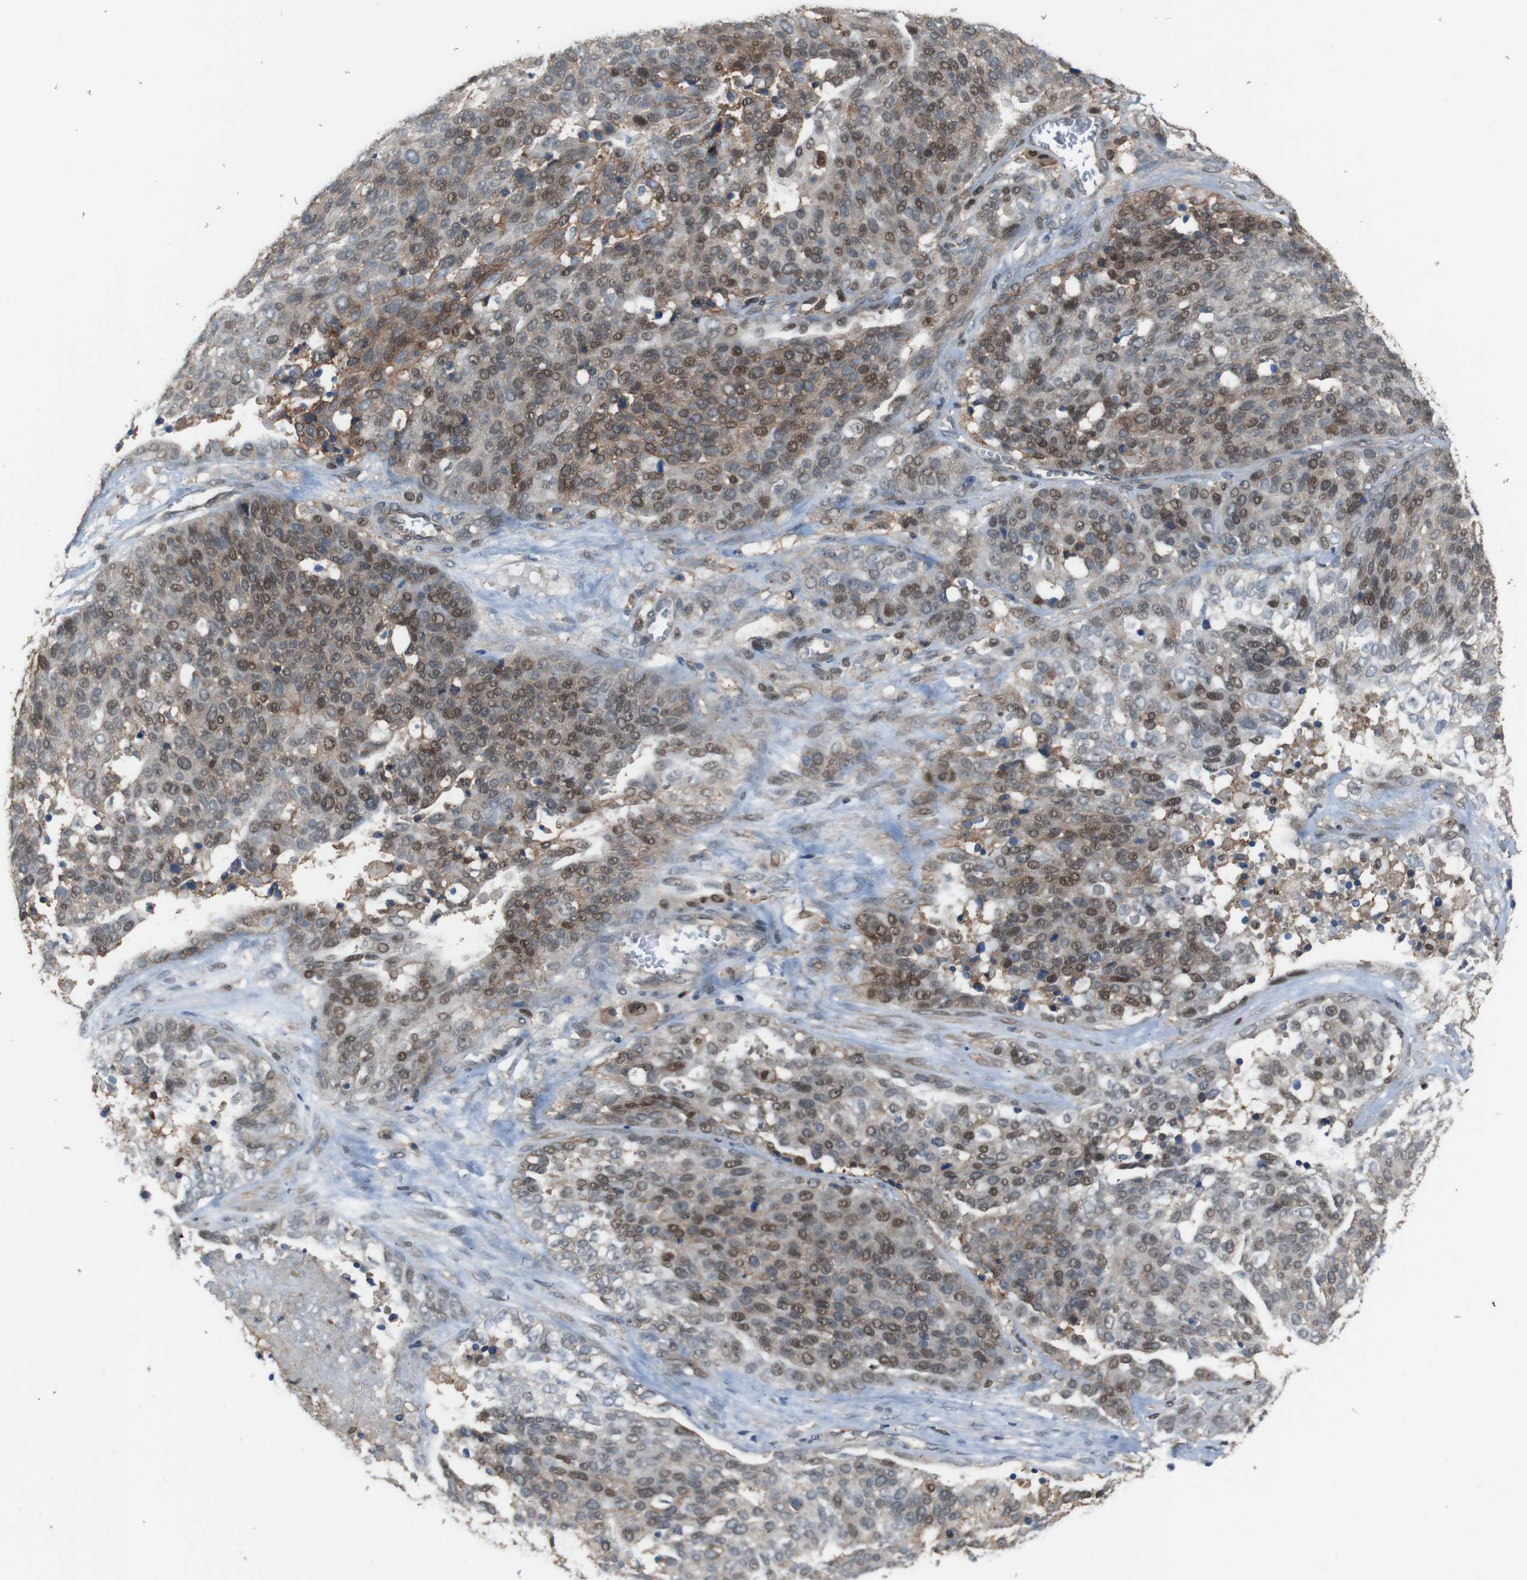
{"staining": {"intensity": "weak", "quantity": "25%-75%", "location": "nuclear"}, "tissue": "ovarian cancer", "cell_type": "Tumor cells", "image_type": "cancer", "snomed": [{"axis": "morphology", "description": "Cystadenocarcinoma, serous, NOS"}, {"axis": "topography", "description": "Ovary"}], "caption": "This photomicrograph shows immunohistochemistry staining of human ovarian serous cystadenocarcinoma, with low weak nuclear staining in approximately 25%-75% of tumor cells.", "gene": "ATP2B1", "patient": {"sex": "female", "age": 44}}